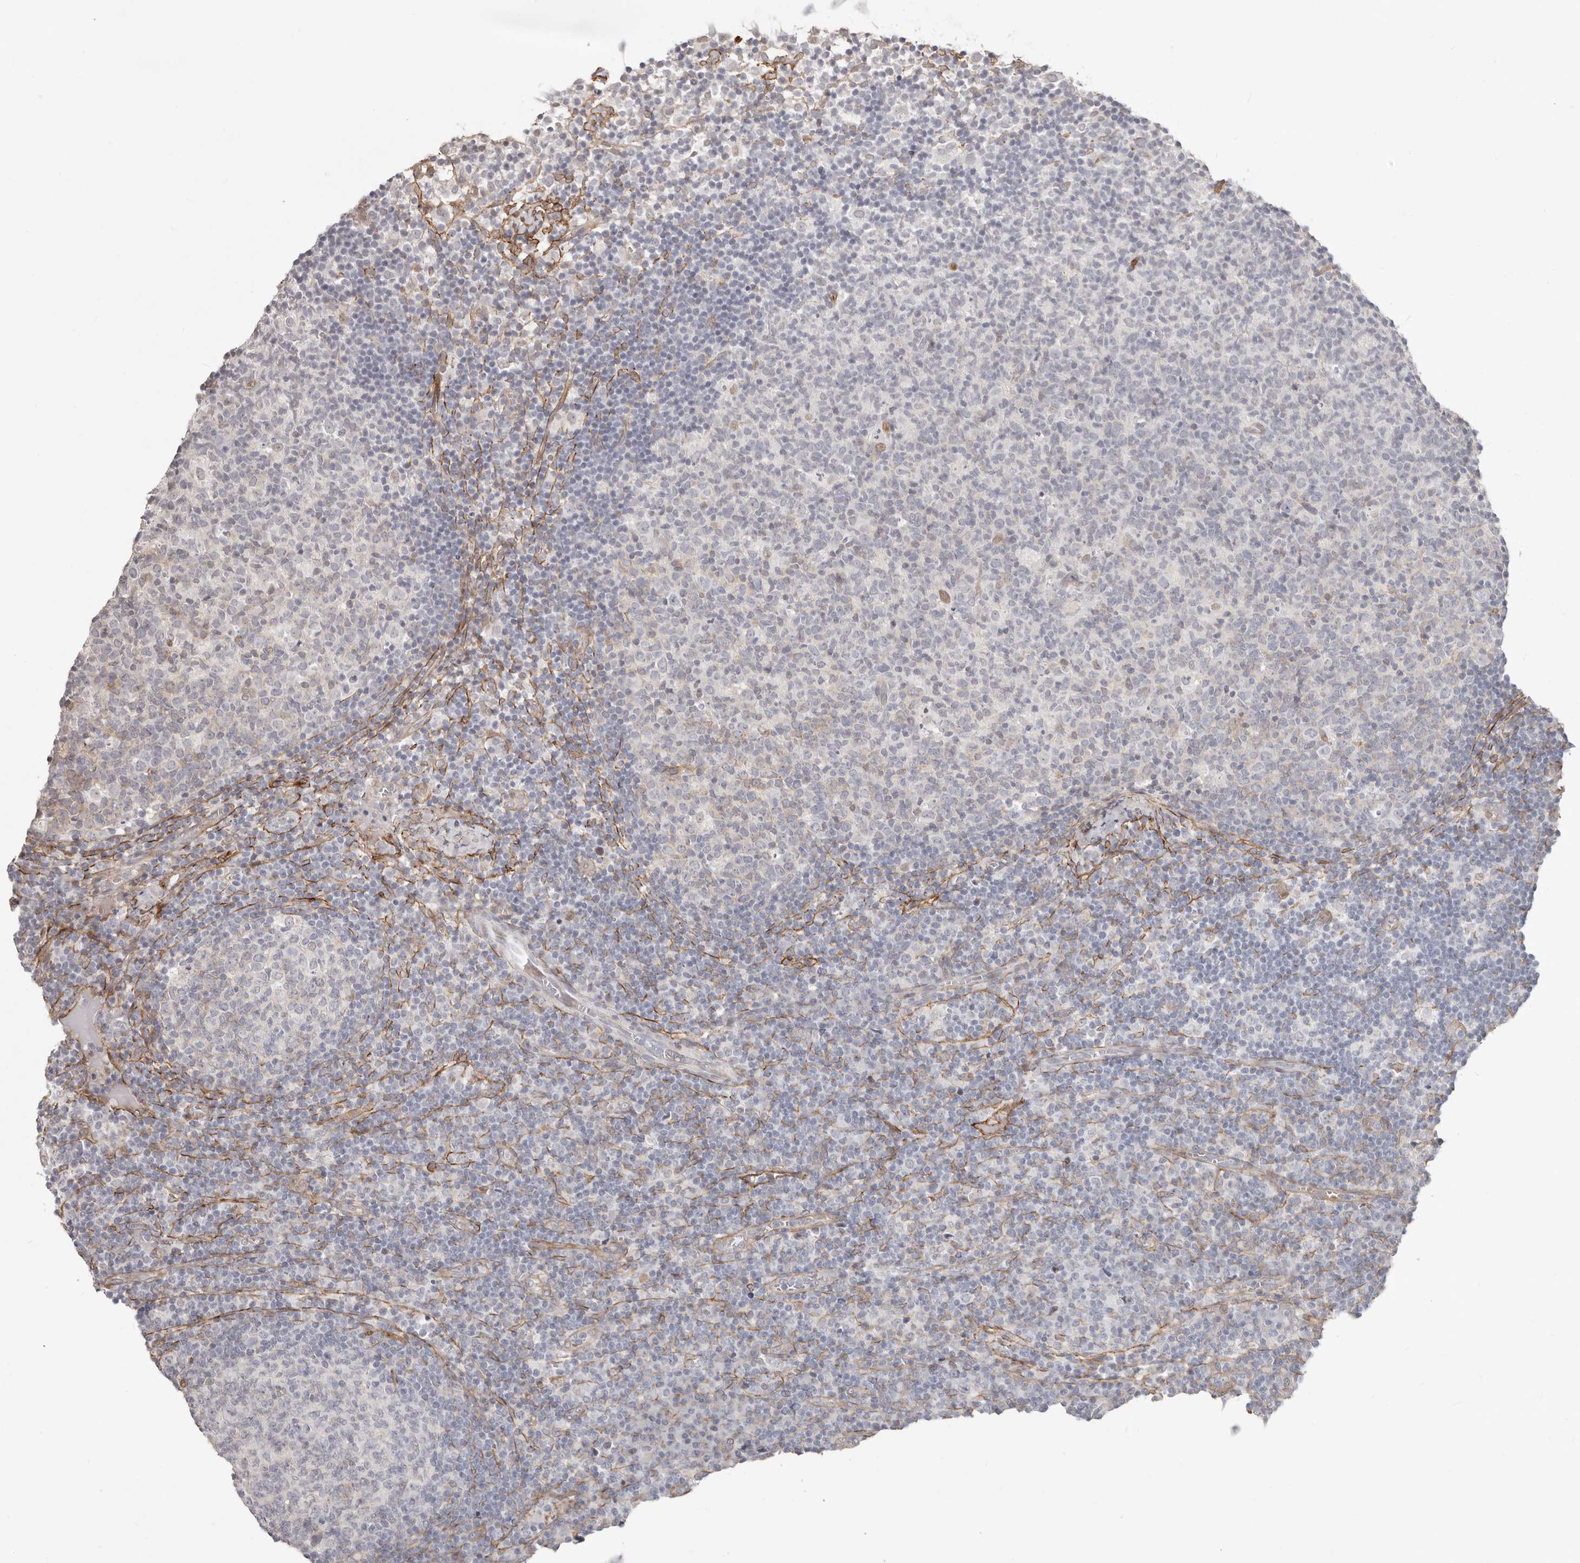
{"staining": {"intensity": "weak", "quantity": "<25%", "location": "cytoplasmic/membranous"}, "tissue": "lymph node", "cell_type": "Germinal center cells", "image_type": "normal", "snomed": [{"axis": "morphology", "description": "Normal tissue, NOS"}, {"axis": "morphology", "description": "Inflammation, NOS"}, {"axis": "topography", "description": "Lymph node"}], "caption": "Benign lymph node was stained to show a protein in brown. There is no significant positivity in germinal center cells.", "gene": "SZT2", "patient": {"sex": "male", "age": 55}}